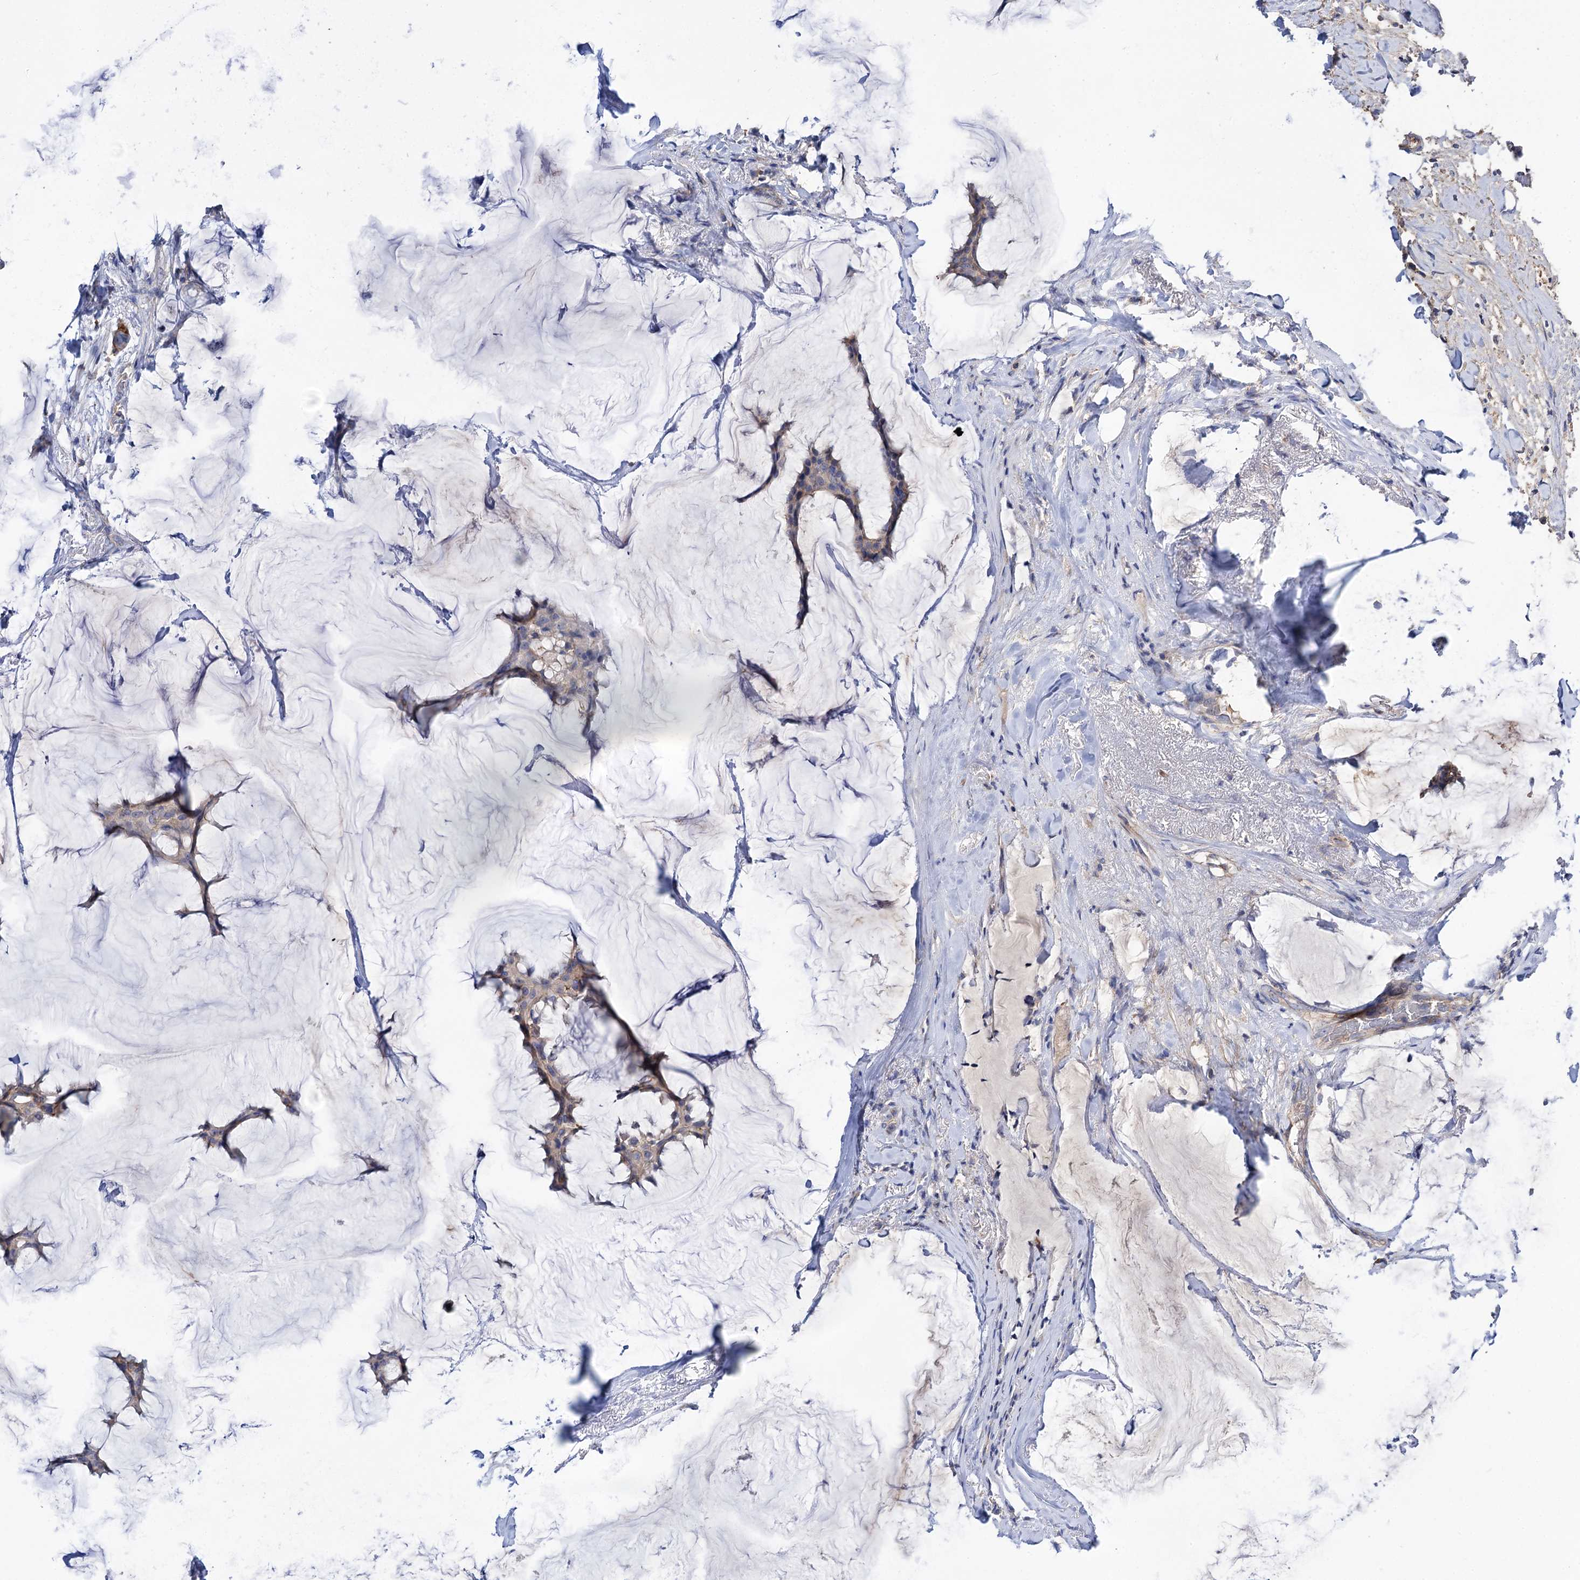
{"staining": {"intensity": "negative", "quantity": "none", "location": "none"}, "tissue": "breast cancer", "cell_type": "Tumor cells", "image_type": "cancer", "snomed": [{"axis": "morphology", "description": "Duct carcinoma"}, {"axis": "topography", "description": "Breast"}], "caption": "An immunohistochemistry histopathology image of breast cancer (invasive ductal carcinoma) is shown. There is no staining in tumor cells of breast cancer (invasive ductal carcinoma).", "gene": "NUDCD2", "patient": {"sex": "female", "age": 93}}